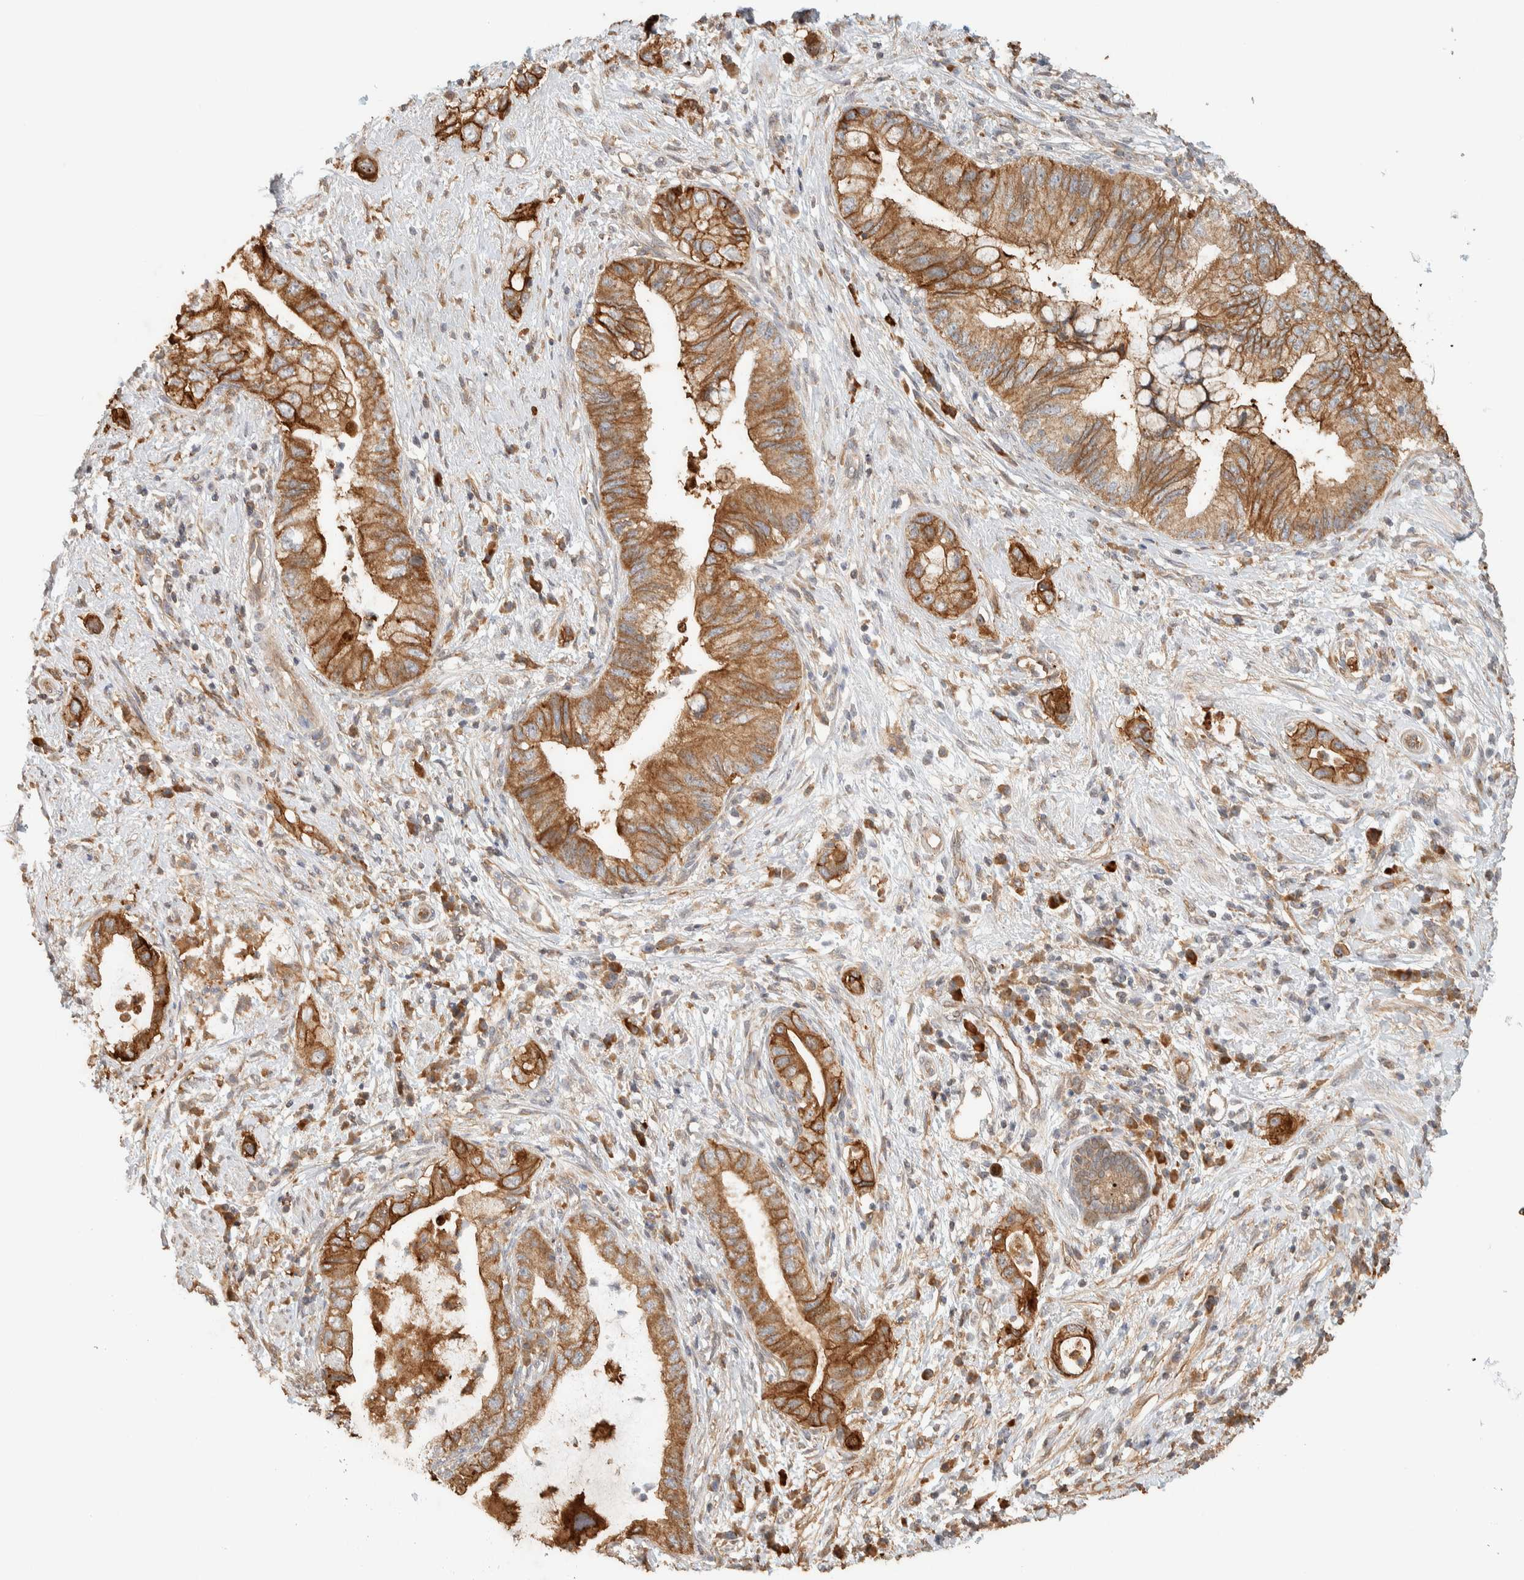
{"staining": {"intensity": "moderate", "quantity": ">75%", "location": "cytoplasmic/membranous"}, "tissue": "pancreatic cancer", "cell_type": "Tumor cells", "image_type": "cancer", "snomed": [{"axis": "morphology", "description": "Adenocarcinoma, NOS"}, {"axis": "topography", "description": "Pancreas"}], "caption": "The photomicrograph exhibits a brown stain indicating the presence of a protein in the cytoplasmic/membranous of tumor cells in adenocarcinoma (pancreatic). The protein of interest is stained brown, and the nuclei are stained in blue (DAB (3,3'-diaminobenzidine) IHC with brightfield microscopy, high magnification).", "gene": "KIF9", "patient": {"sex": "female", "age": 73}}